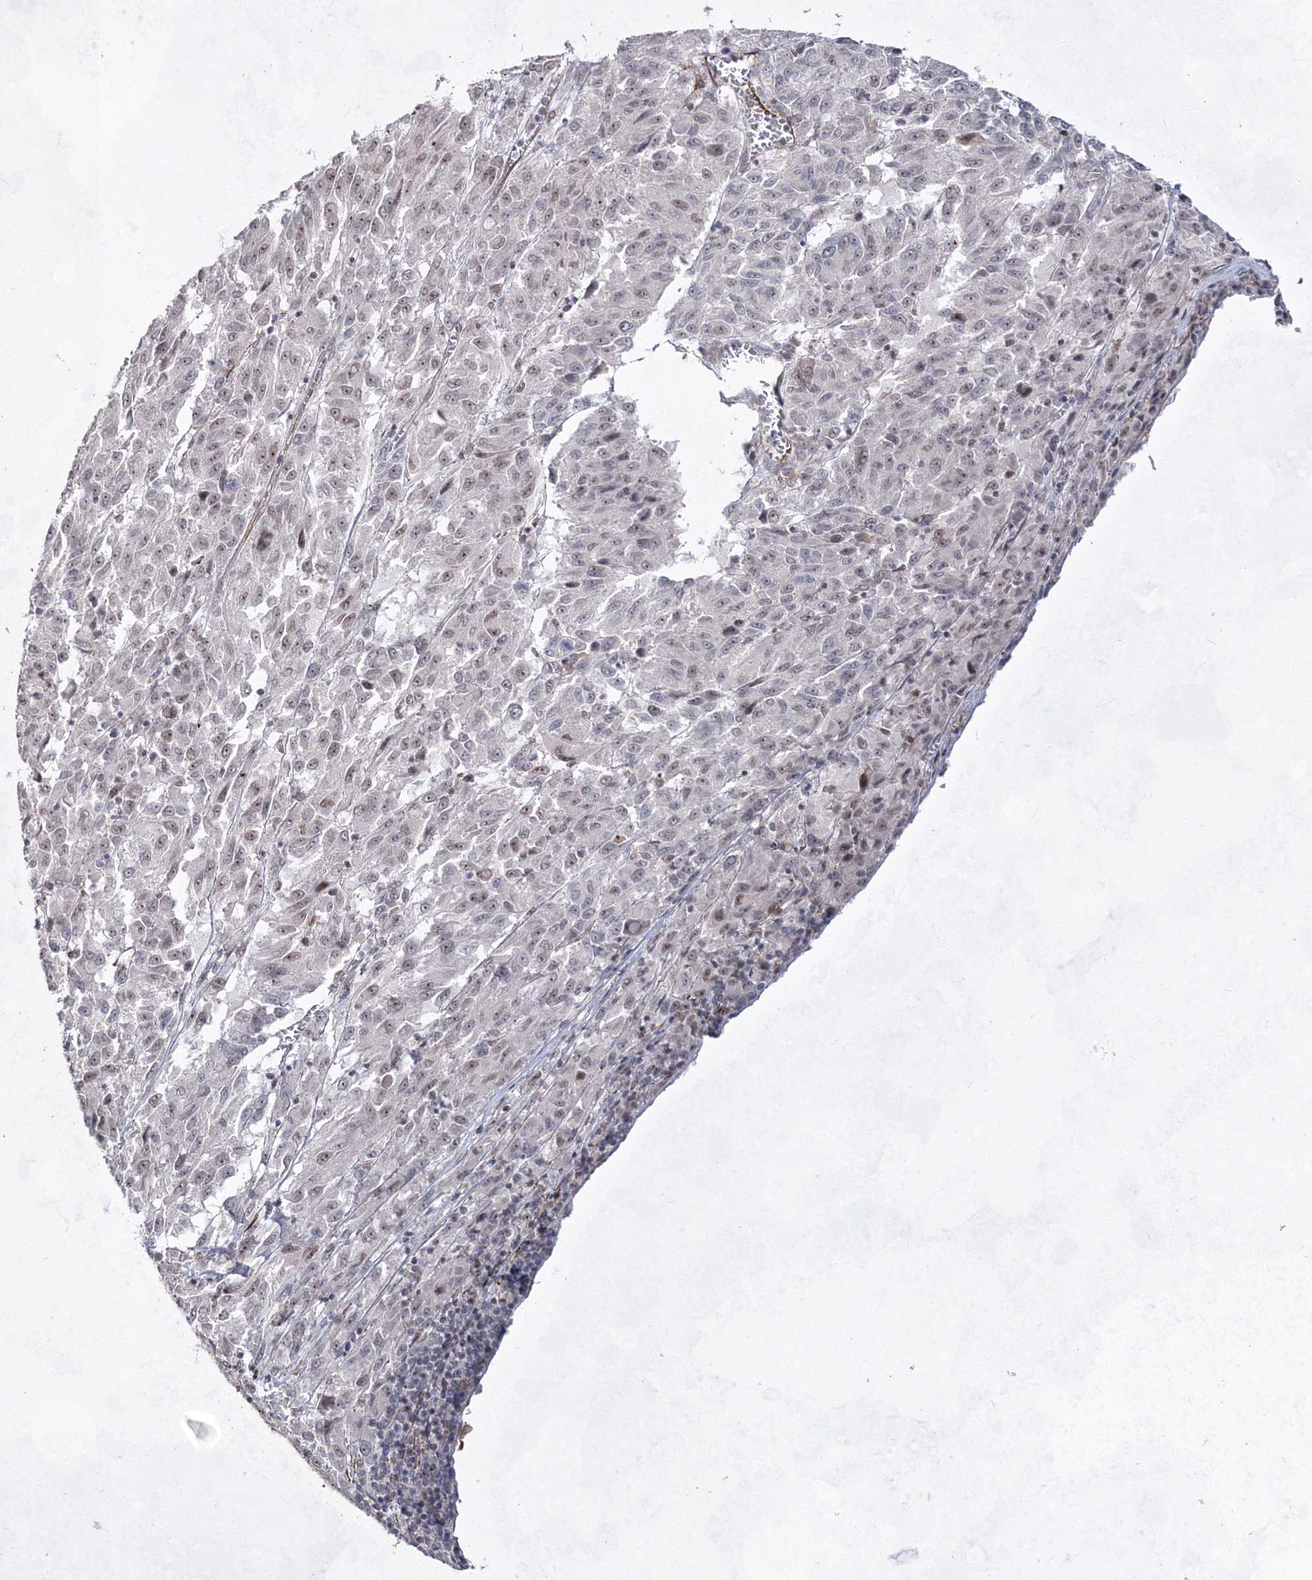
{"staining": {"intensity": "weak", "quantity": "25%-75%", "location": "nuclear"}, "tissue": "melanoma", "cell_type": "Tumor cells", "image_type": "cancer", "snomed": [{"axis": "morphology", "description": "Malignant melanoma, Metastatic site"}, {"axis": "topography", "description": "Lung"}], "caption": "Melanoma stained for a protein shows weak nuclear positivity in tumor cells. (brown staining indicates protein expression, while blue staining denotes nuclei).", "gene": "SNIP1", "patient": {"sex": "male", "age": 64}}